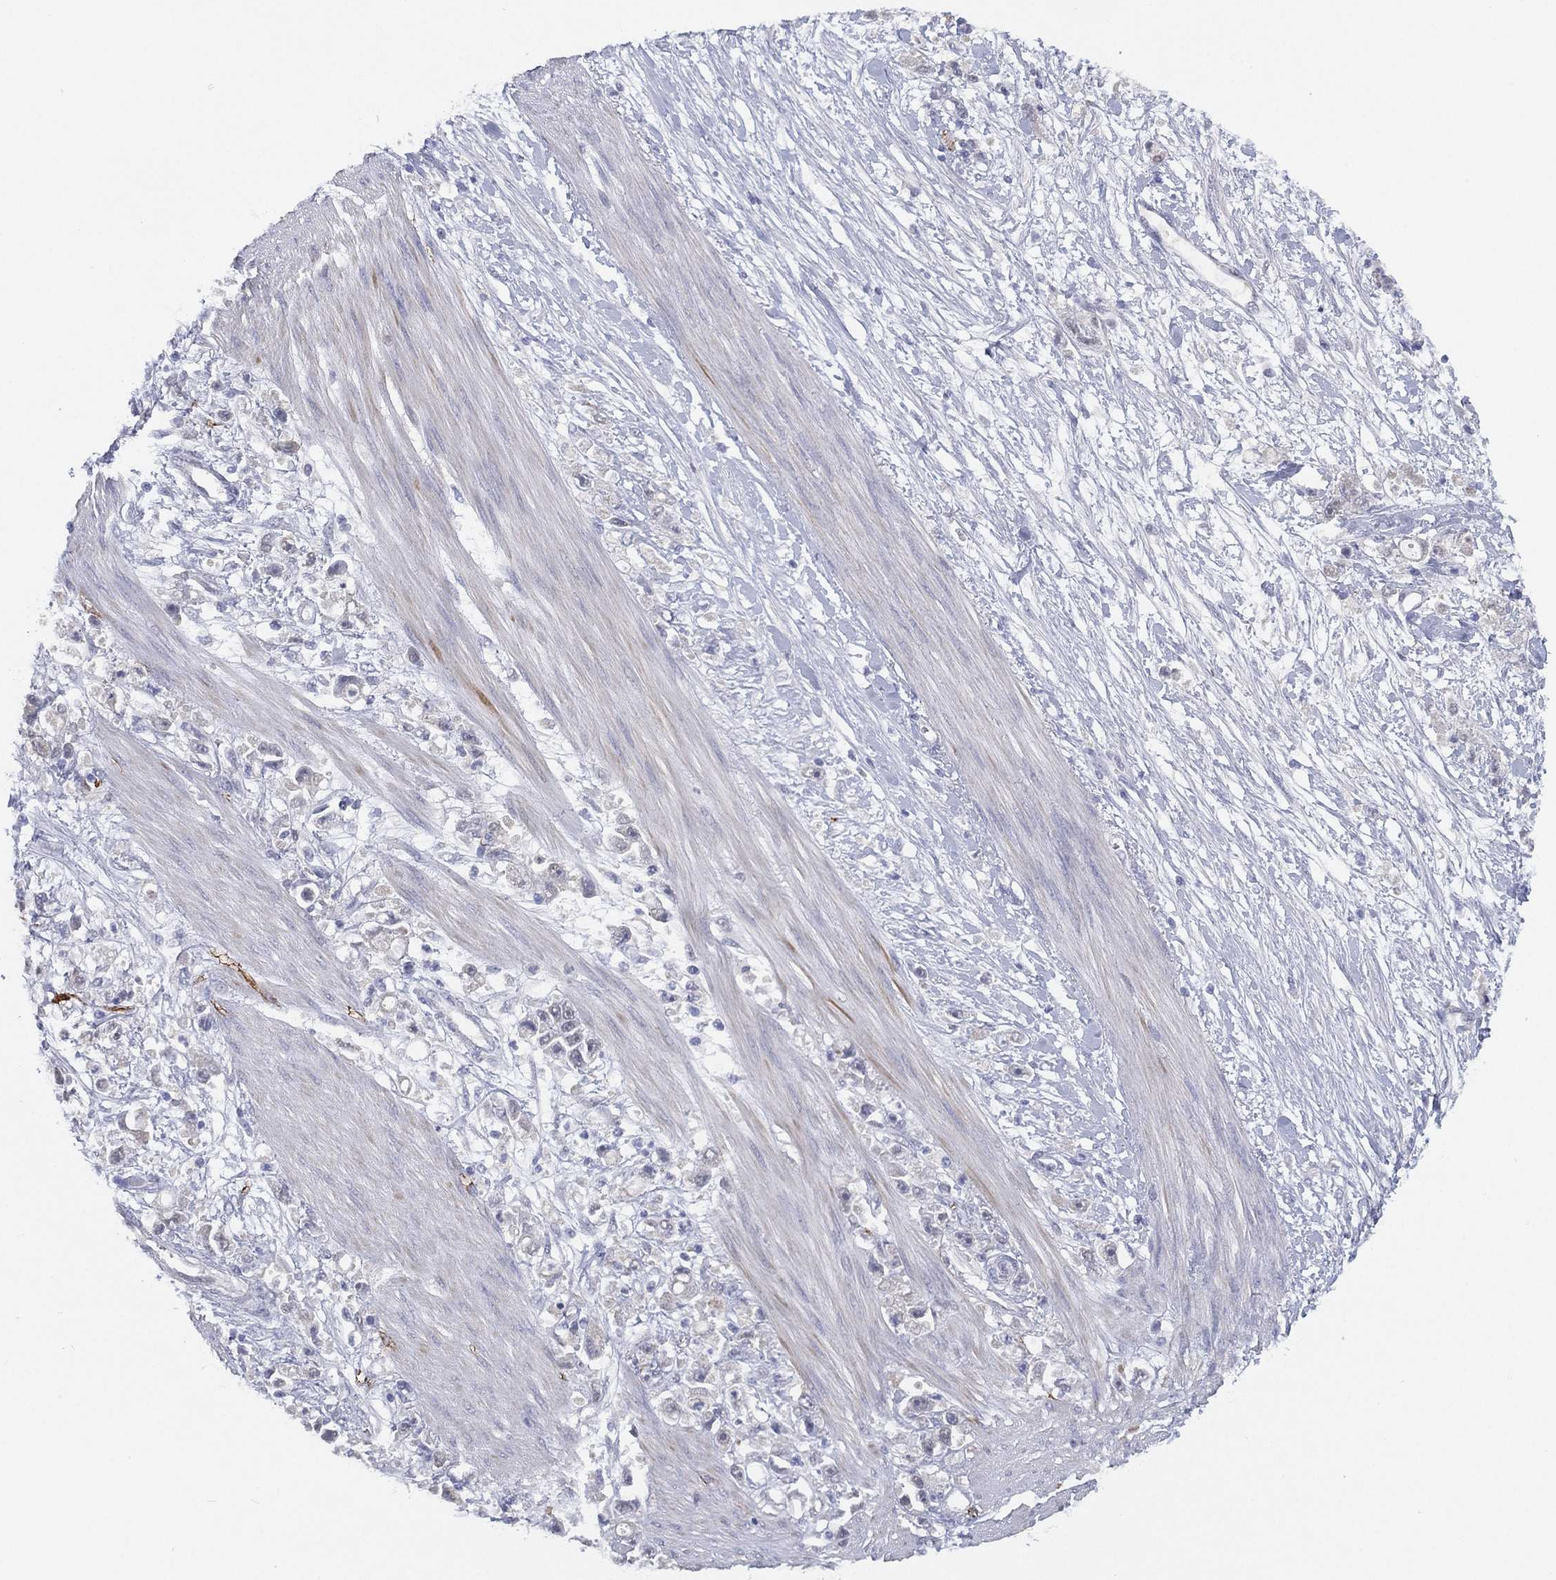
{"staining": {"intensity": "negative", "quantity": "none", "location": "none"}, "tissue": "stomach cancer", "cell_type": "Tumor cells", "image_type": "cancer", "snomed": [{"axis": "morphology", "description": "Adenocarcinoma, NOS"}, {"axis": "topography", "description": "Stomach"}], "caption": "Tumor cells show no significant protein positivity in stomach cancer (adenocarcinoma). Nuclei are stained in blue.", "gene": "DDAH1", "patient": {"sex": "female", "age": 59}}